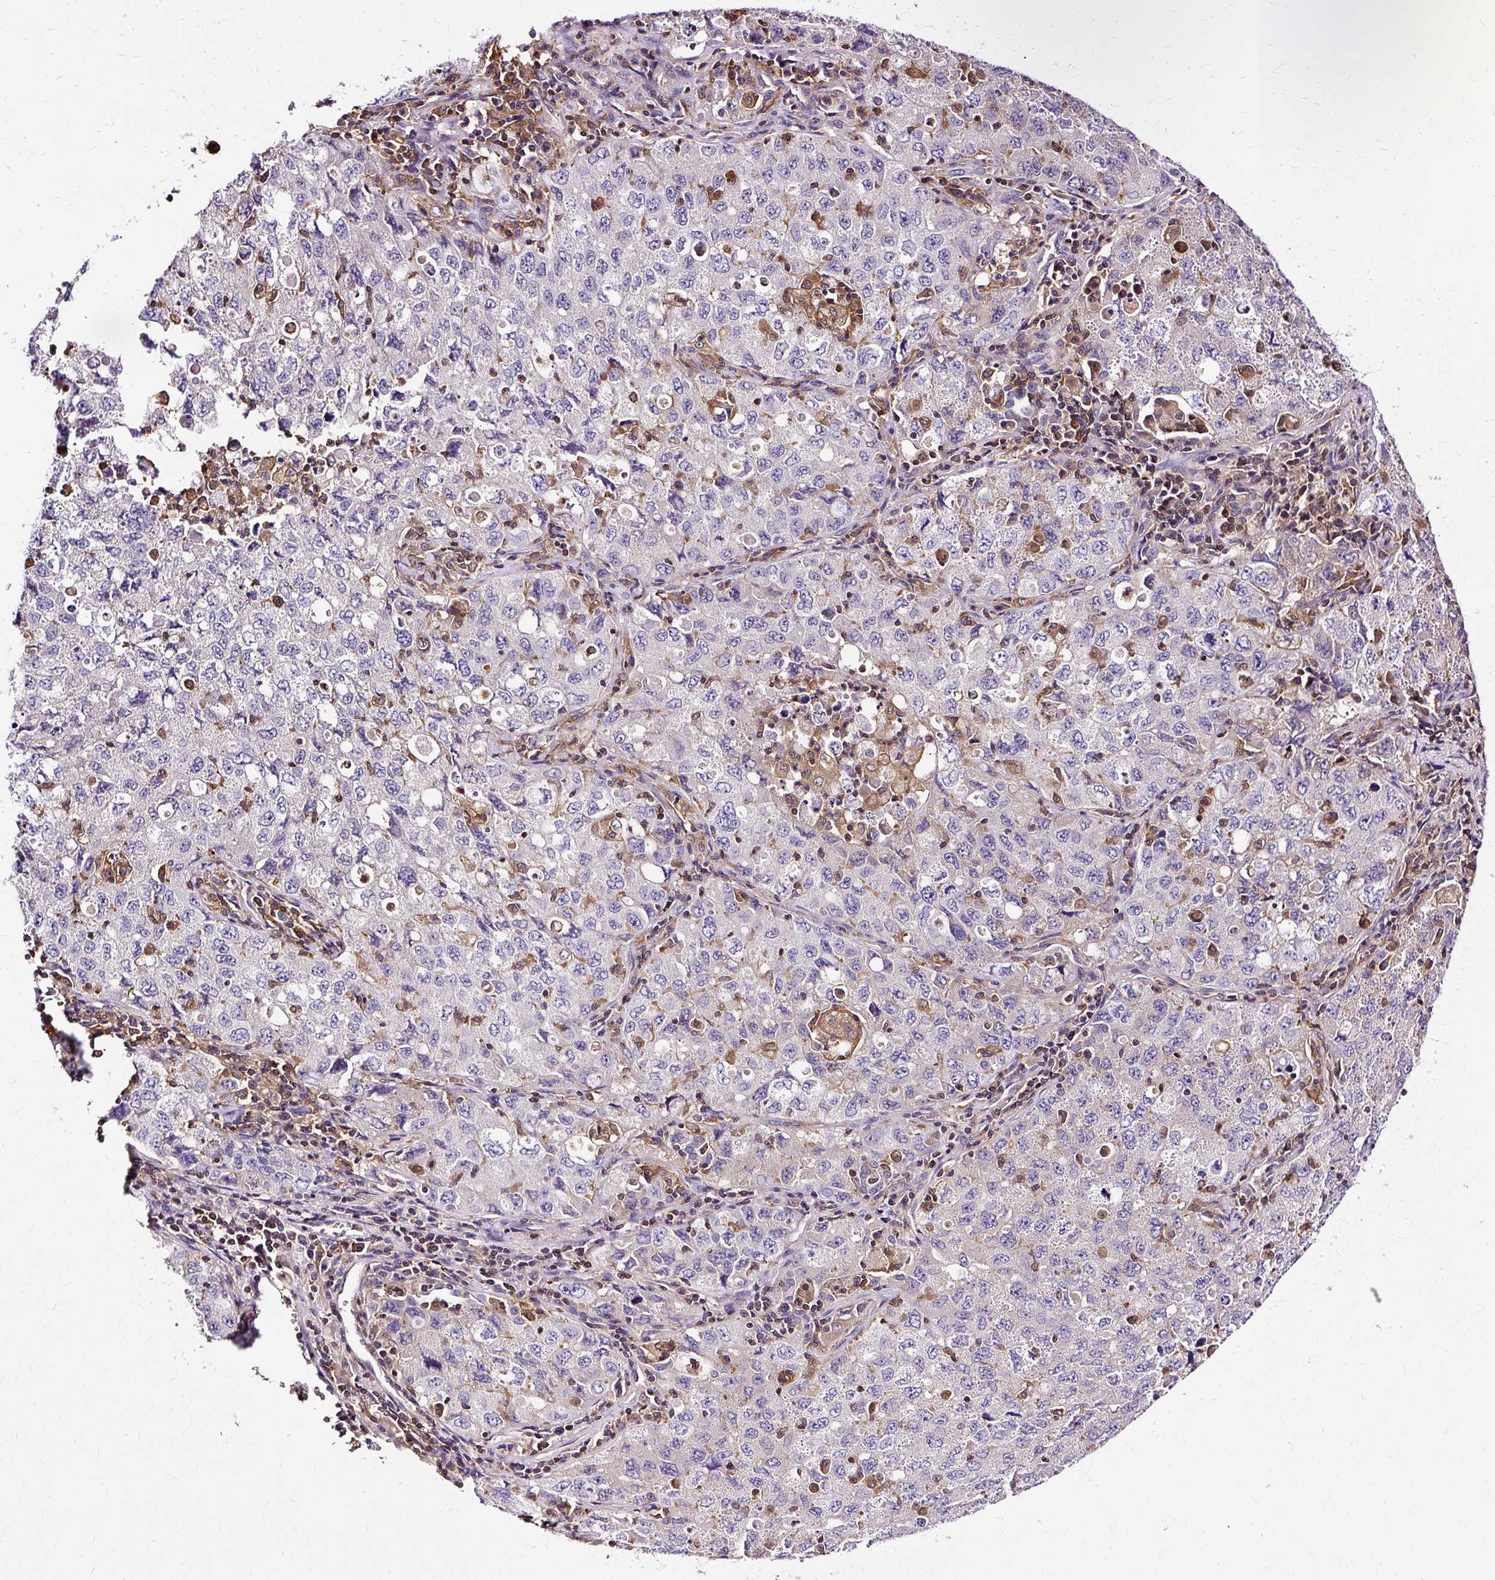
{"staining": {"intensity": "negative", "quantity": "none", "location": "none"}, "tissue": "lung cancer", "cell_type": "Tumor cells", "image_type": "cancer", "snomed": [{"axis": "morphology", "description": "Adenocarcinoma, NOS"}, {"axis": "topography", "description": "Lung"}], "caption": "Immunohistochemistry of lung cancer (adenocarcinoma) reveals no expression in tumor cells.", "gene": "TWF2", "patient": {"sex": "female", "age": 57}}